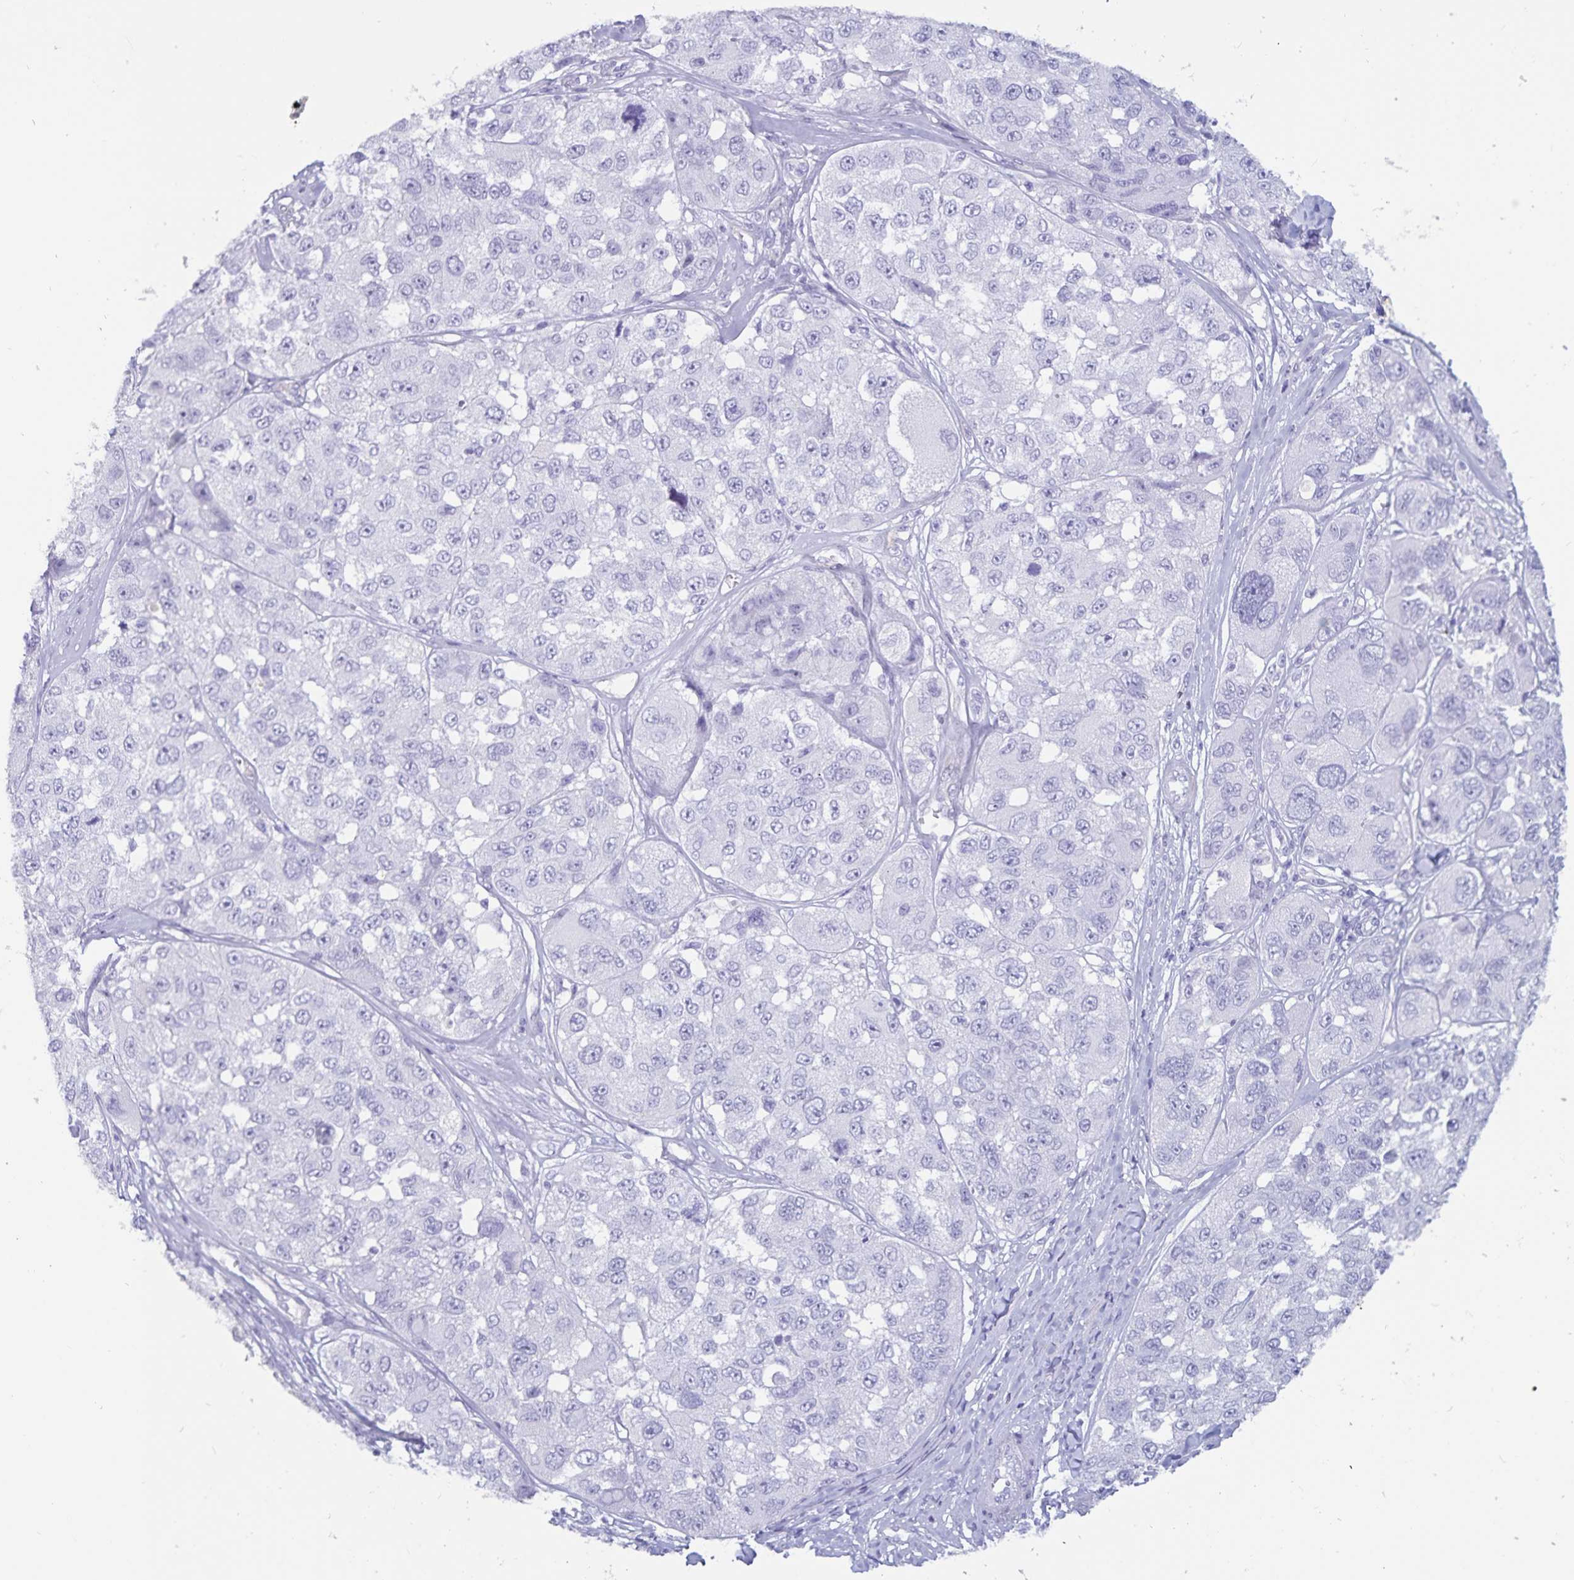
{"staining": {"intensity": "negative", "quantity": "none", "location": "none"}, "tissue": "melanoma", "cell_type": "Tumor cells", "image_type": "cancer", "snomed": [{"axis": "morphology", "description": "Malignant melanoma, NOS"}, {"axis": "topography", "description": "Skin"}], "caption": "IHC of human melanoma shows no expression in tumor cells.", "gene": "GPR137", "patient": {"sex": "female", "age": 66}}